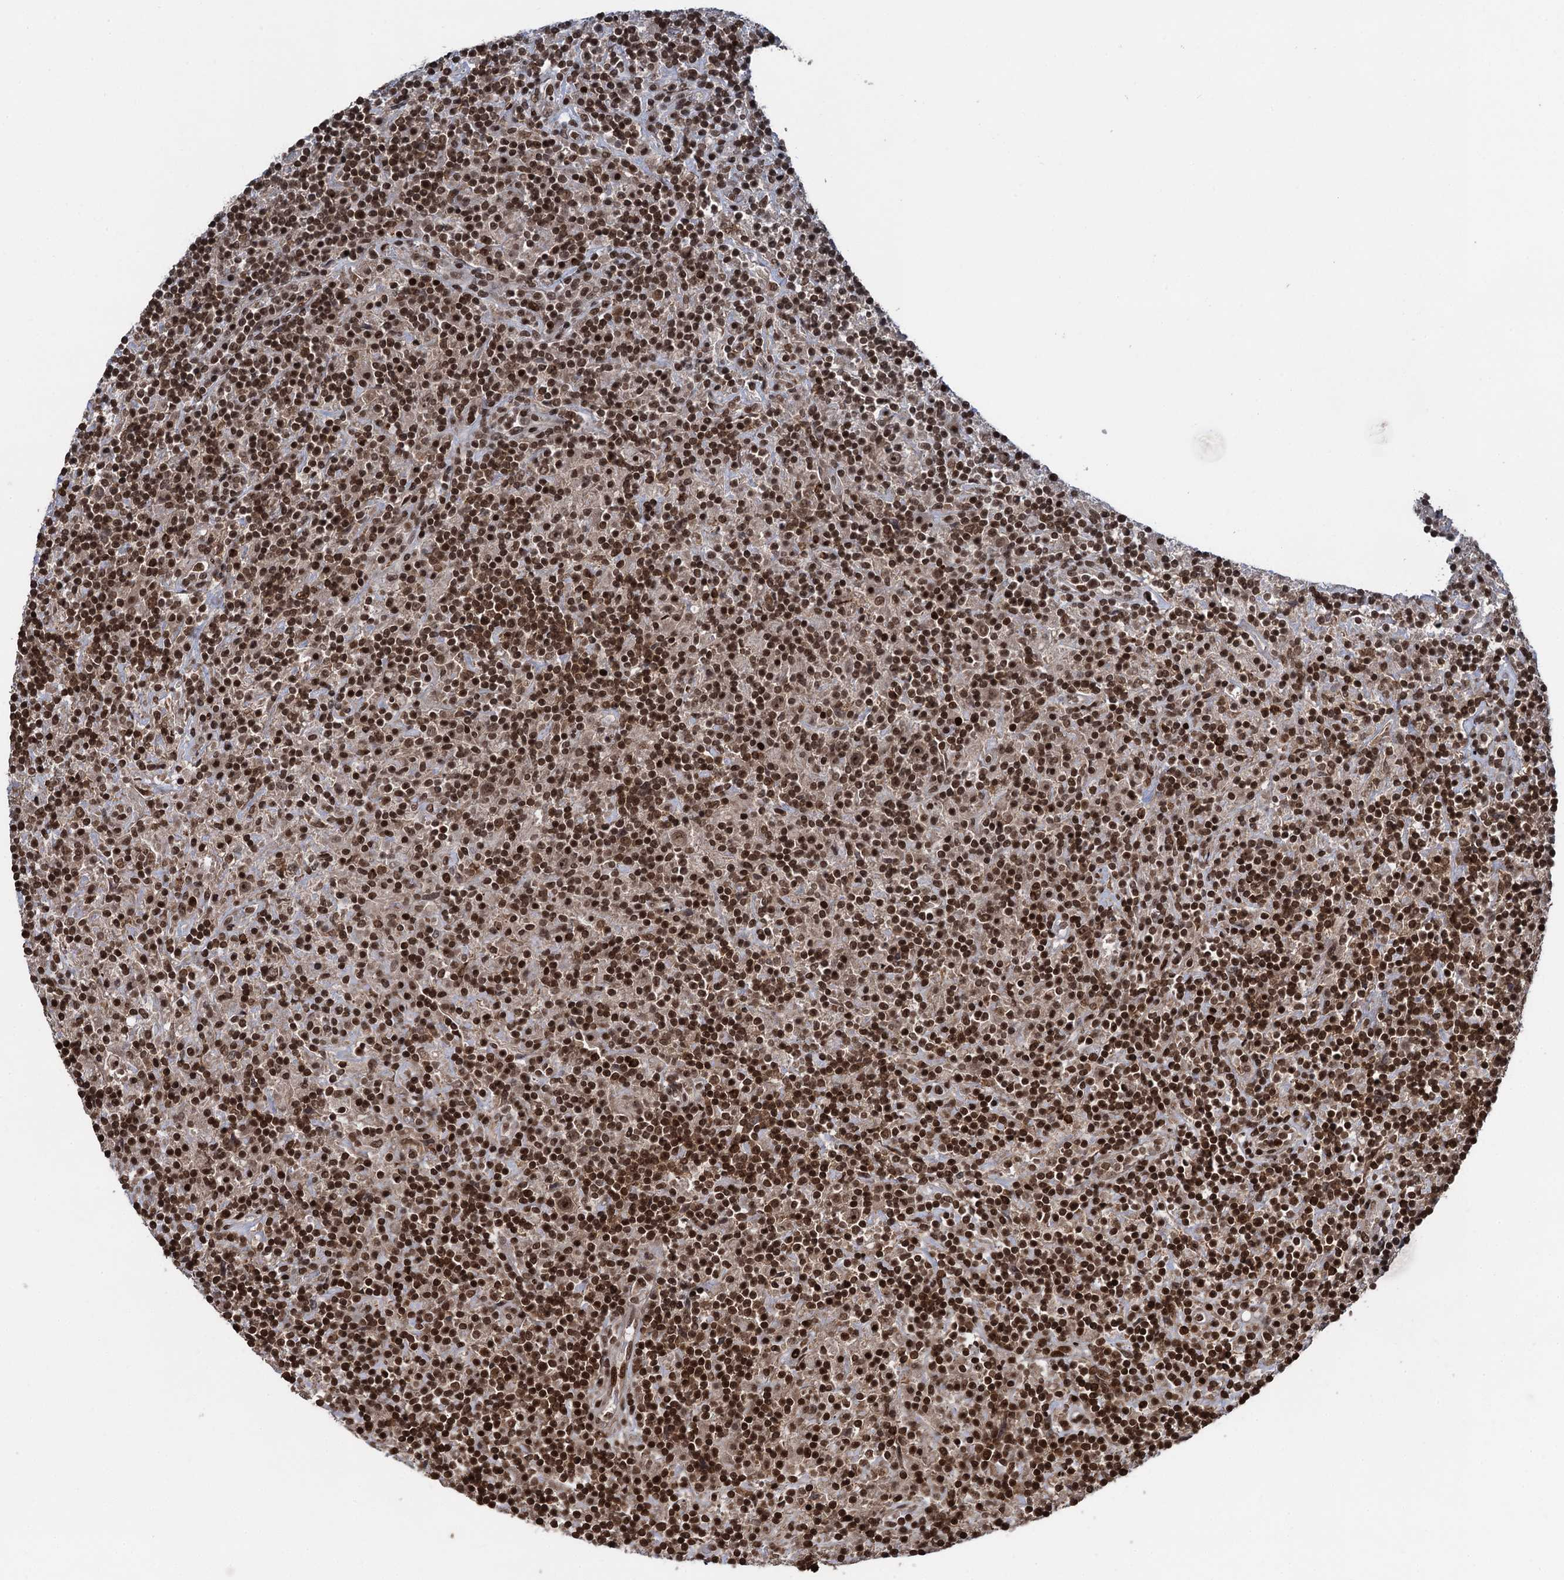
{"staining": {"intensity": "moderate", "quantity": ">75%", "location": "nuclear"}, "tissue": "lymphoma", "cell_type": "Tumor cells", "image_type": "cancer", "snomed": [{"axis": "morphology", "description": "Hodgkin's disease, NOS"}, {"axis": "topography", "description": "Lymph node"}], "caption": "DAB (3,3'-diaminobenzidine) immunohistochemical staining of Hodgkin's disease reveals moderate nuclear protein staining in approximately >75% of tumor cells. (Stains: DAB in brown, nuclei in blue, Microscopy: brightfield microscopy at high magnification).", "gene": "ZNF169", "patient": {"sex": "male", "age": 70}}